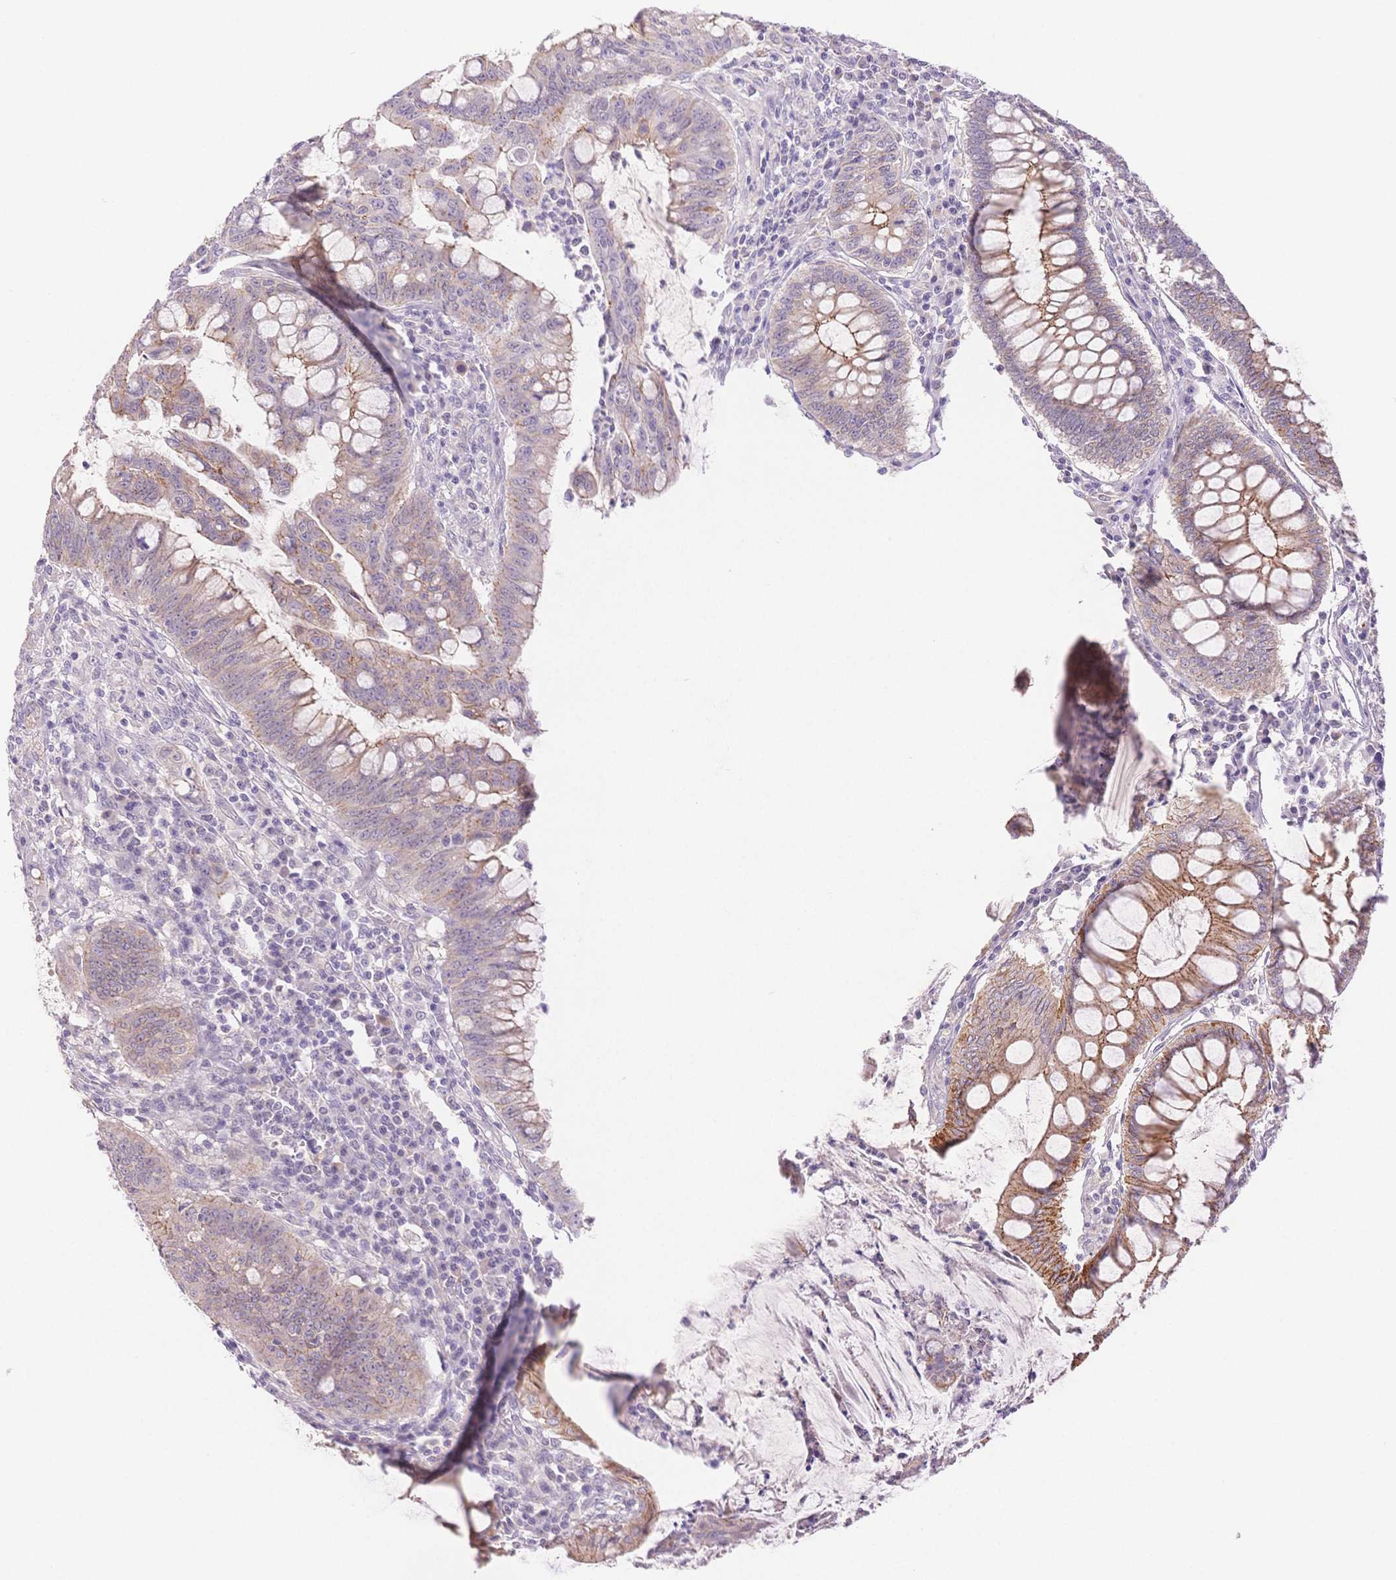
{"staining": {"intensity": "weak", "quantity": ">75%", "location": "cytoplasmic/membranous"}, "tissue": "colorectal cancer", "cell_type": "Tumor cells", "image_type": "cancer", "snomed": [{"axis": "morphology", "description": "Adenocarcinoma, NOS"}, {"axis": "topography", "description": "Colon"}], "caption": "Weak cytoplasmic/membranous positivity for a protein is appreciated in approximately >75% of tumor cells of colorectal cancer (adenocarcinoma) using immunohistochemistry.", "gene": "WDR54", "patient": {"sex": "male", "age": 62}}